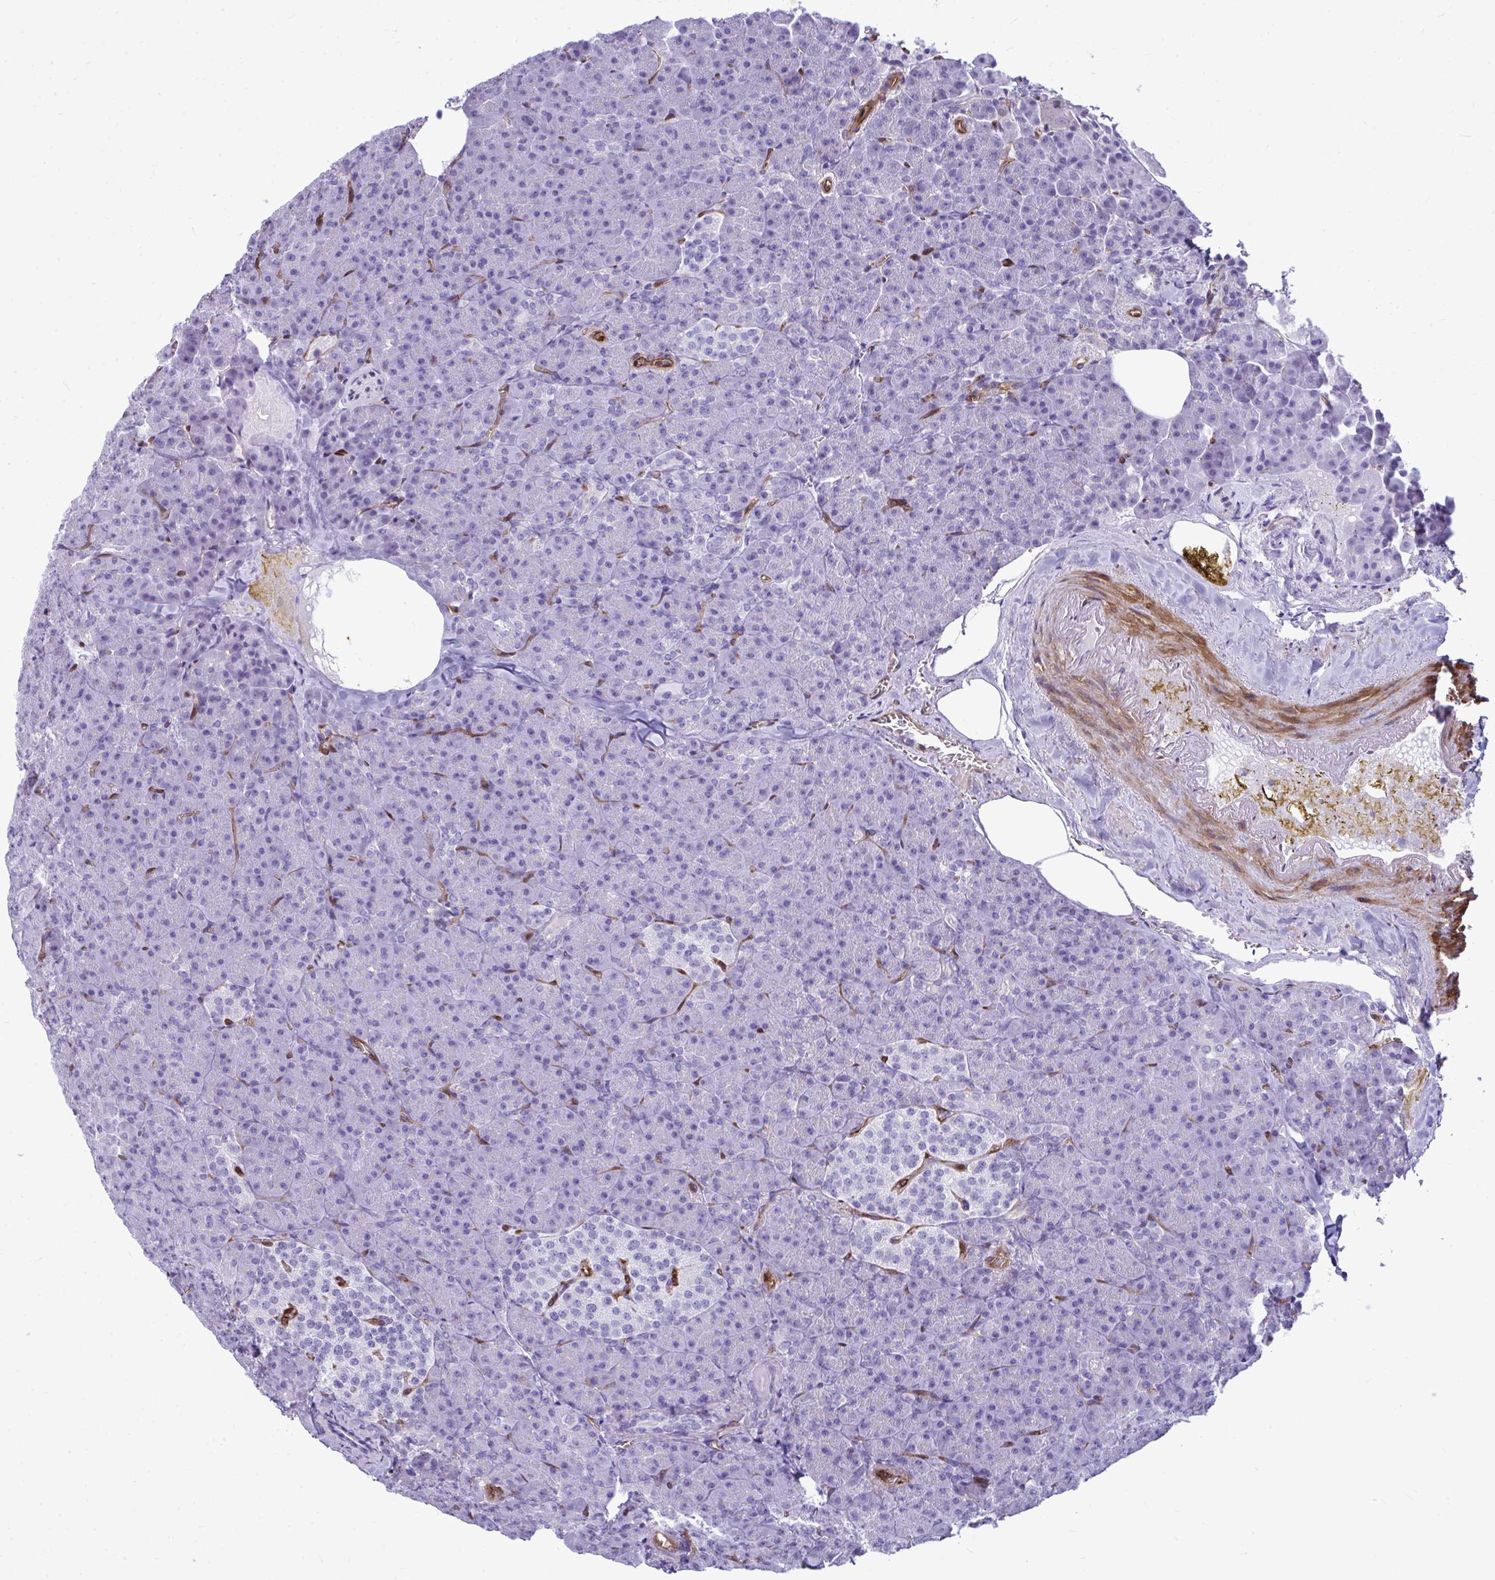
{"staining": {"intensity": "negative", "quantity": "none", "location": "none"}, "tissue": "pancreas", "cell_type": "Exocrine glandular cells", "image_type": "normal", "snomed": [{"axis": "morphology", "description": "Normal tissue, NOS"}, {"axis": "topography", "description": "Pancreas"}], "caption": "Exocrine glandular cells show no significant protein expression in normal pancreas. (Brightfield microscopy of DAB immunohistochemistry (IHC) at high magnification).", "gene": "LIMS2", "patient": {"sex": "female", "age": 74}}